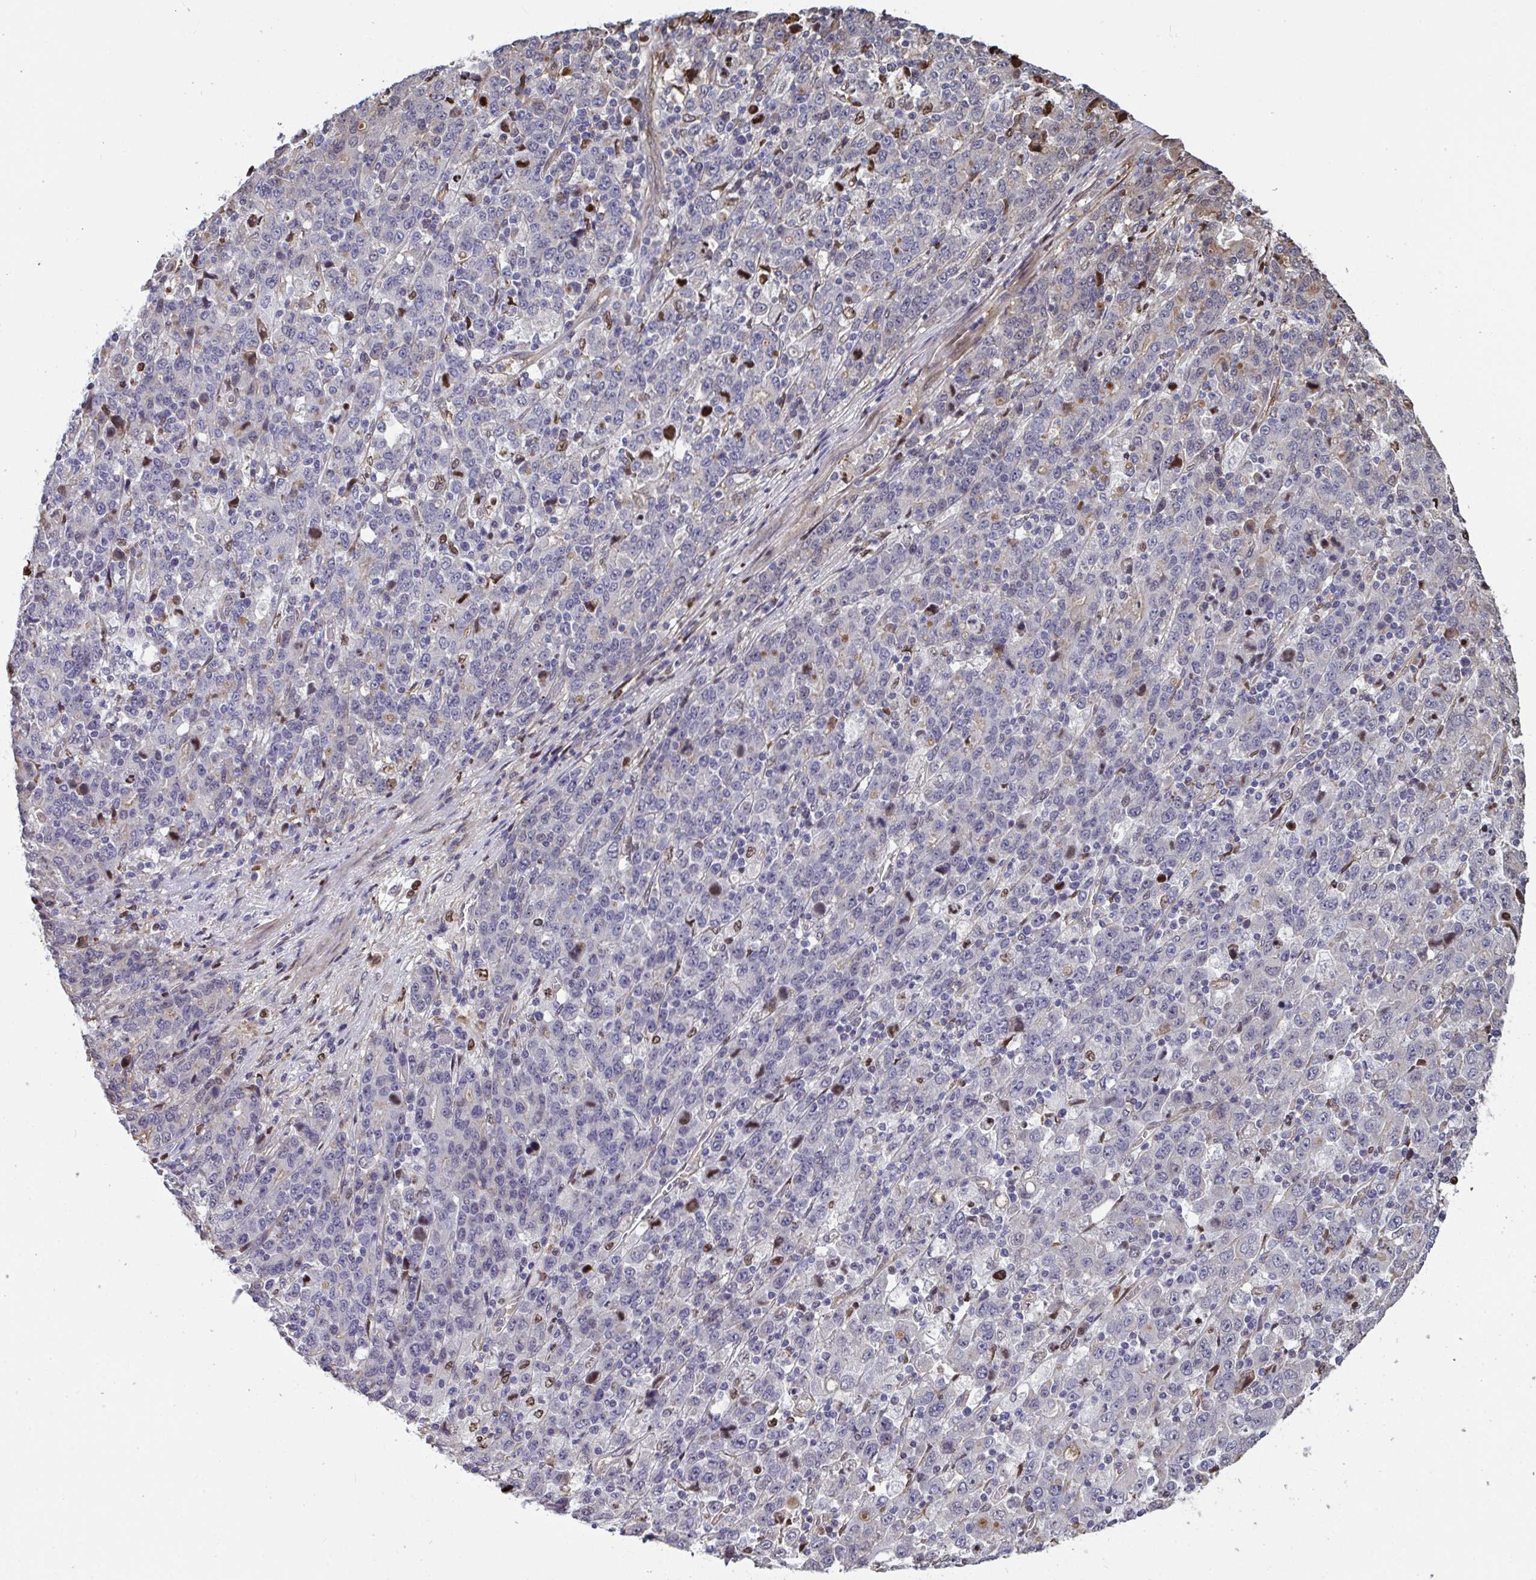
{"staining": {"intensity": "negative", "quantity": "none", "location": "none"}, "tissue": "stomach cancer", "cell_type": "Tumor cells", "image_type": "cancer", "snomed": [{"axis": "morphology", "description": "Adenocarcinoma, NOS"}, {"axis": "topography", "description": "Stomach, upper"}], "caption": "Tumor cells show no significant expression in stomach cancer. (DAB (3,3'-diaminobenzidine) immunohistochemistry visualized using brightfield microscopy, high magnification).", "gene": "PELI2", "patient": {"sex": "male", "age": 69}}